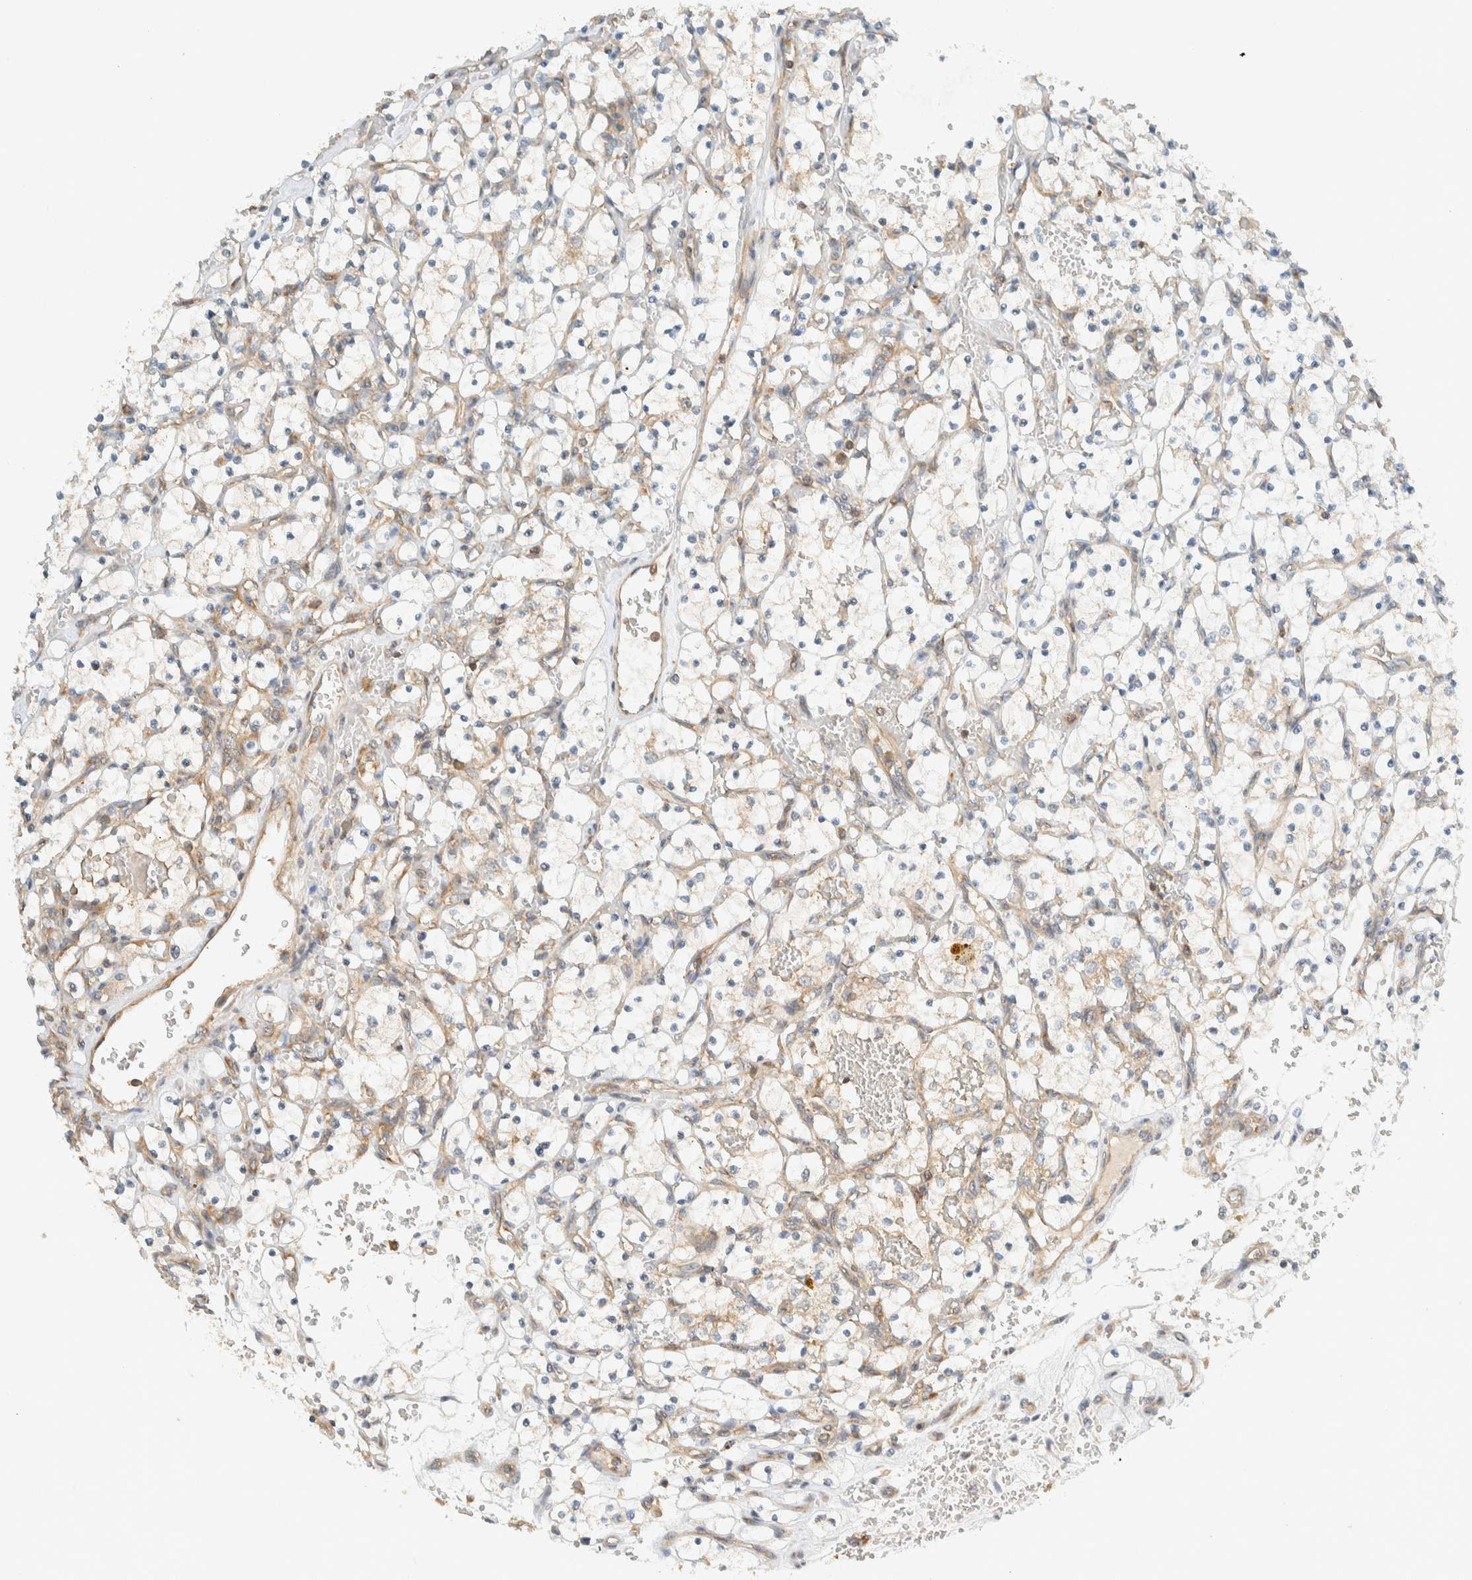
{"staining": {"intensity": "negative", "quantity": "none", "location": "none"}, "tissue": "renal cancer", "cell_type": "Tumor cells", "image_type": "cancer", "snomed": [{"axis": "morphology", "description": "Adenocarcinoma, NOS"}, {"axis": "topography", "description": "Kidney"}], "caption": "This is an immunohistochemistry micrograph of renal cancer (adenocarcinoma). There is no positivity in tumor cells.", "gene": "ARFGEF1", "patient": {"sex": "female", "age": 69}}